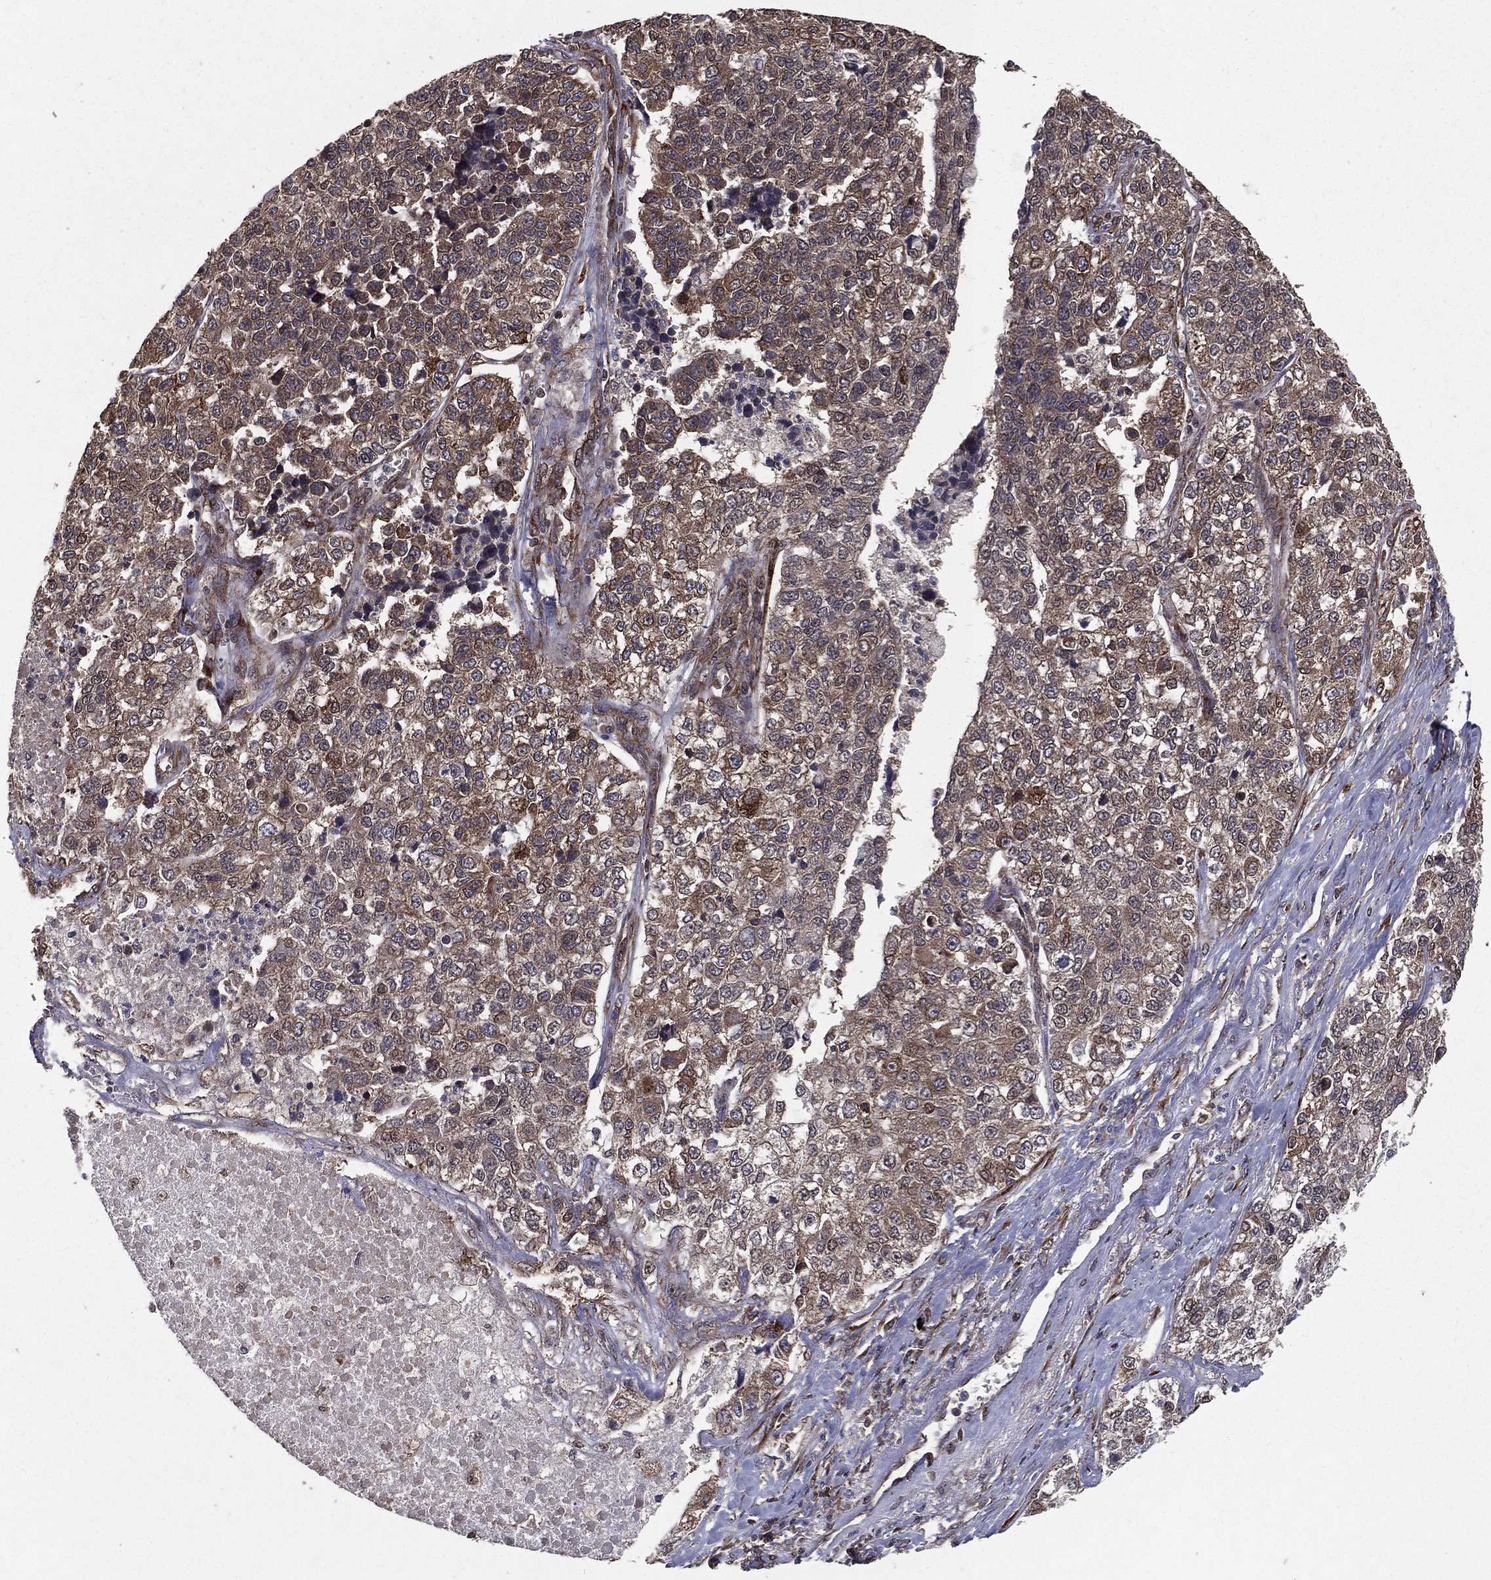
{"staining": {"intensity": "moderate", "quantity": "<25%", "location": "cytoplasmic/membranous"}, "tissue": "lung cancer", "cell_type": "Tumor cells", "image_type": "cancer", "snomed": [{"axis": "morphology", "description": "Adenocarcinoma, NOS"}, {"axis": "topography", "description": "Lung"}], "caption": "This micrograph demonstrates immunohistochemistry (IHC) staining of human lung cancer, with low moderate cytoplasmic/membranous positivity in approximately <25% of tumor cells.", "gene": "CERS2", "patient": {"sex": "male", "age": 49}}